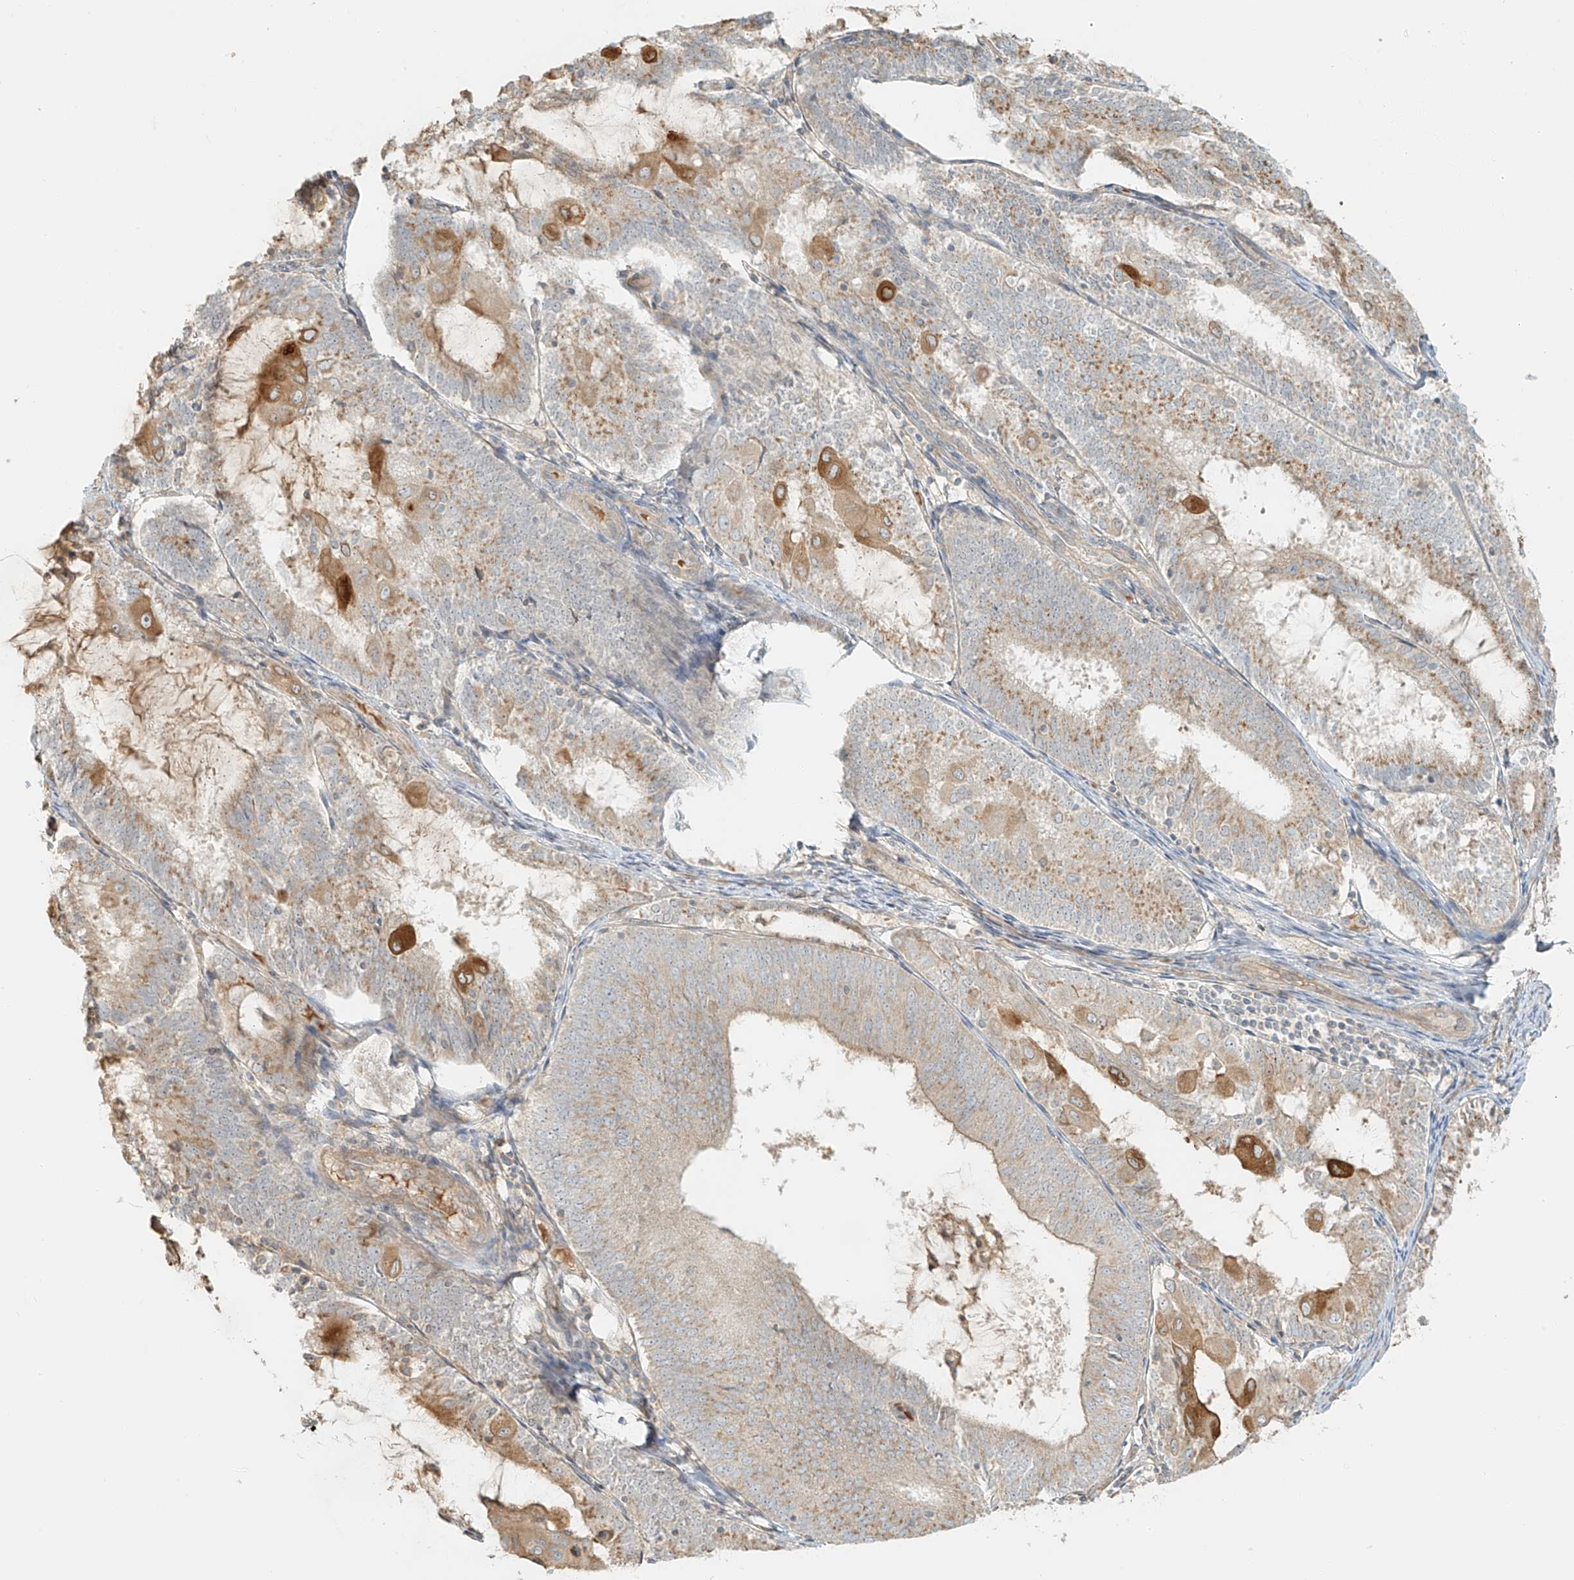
{"staining": {"intensity": "weak", "quantity": "25%-75%", "location": "cytoplasmic/membranous"}, "tissue": "endometrial cancer", "cell_type": "Tumor cells", "image_type": "cancer", "snomed": [{"axis": "morphology", "description": "Adenocarcinoma, NOS"}, {"axis": "topography", "description": "Endometrium"}], "caption": "Weak cytoplasmic/membranous expression is seen in about 25%-75% of tumor cells in endometrial adenocarcinoma. (DAB IHC, brown staining for protein, blue staining for nuclei).", "gene": "UPK1B", "patient": {"sex": "female", "age": 81}}